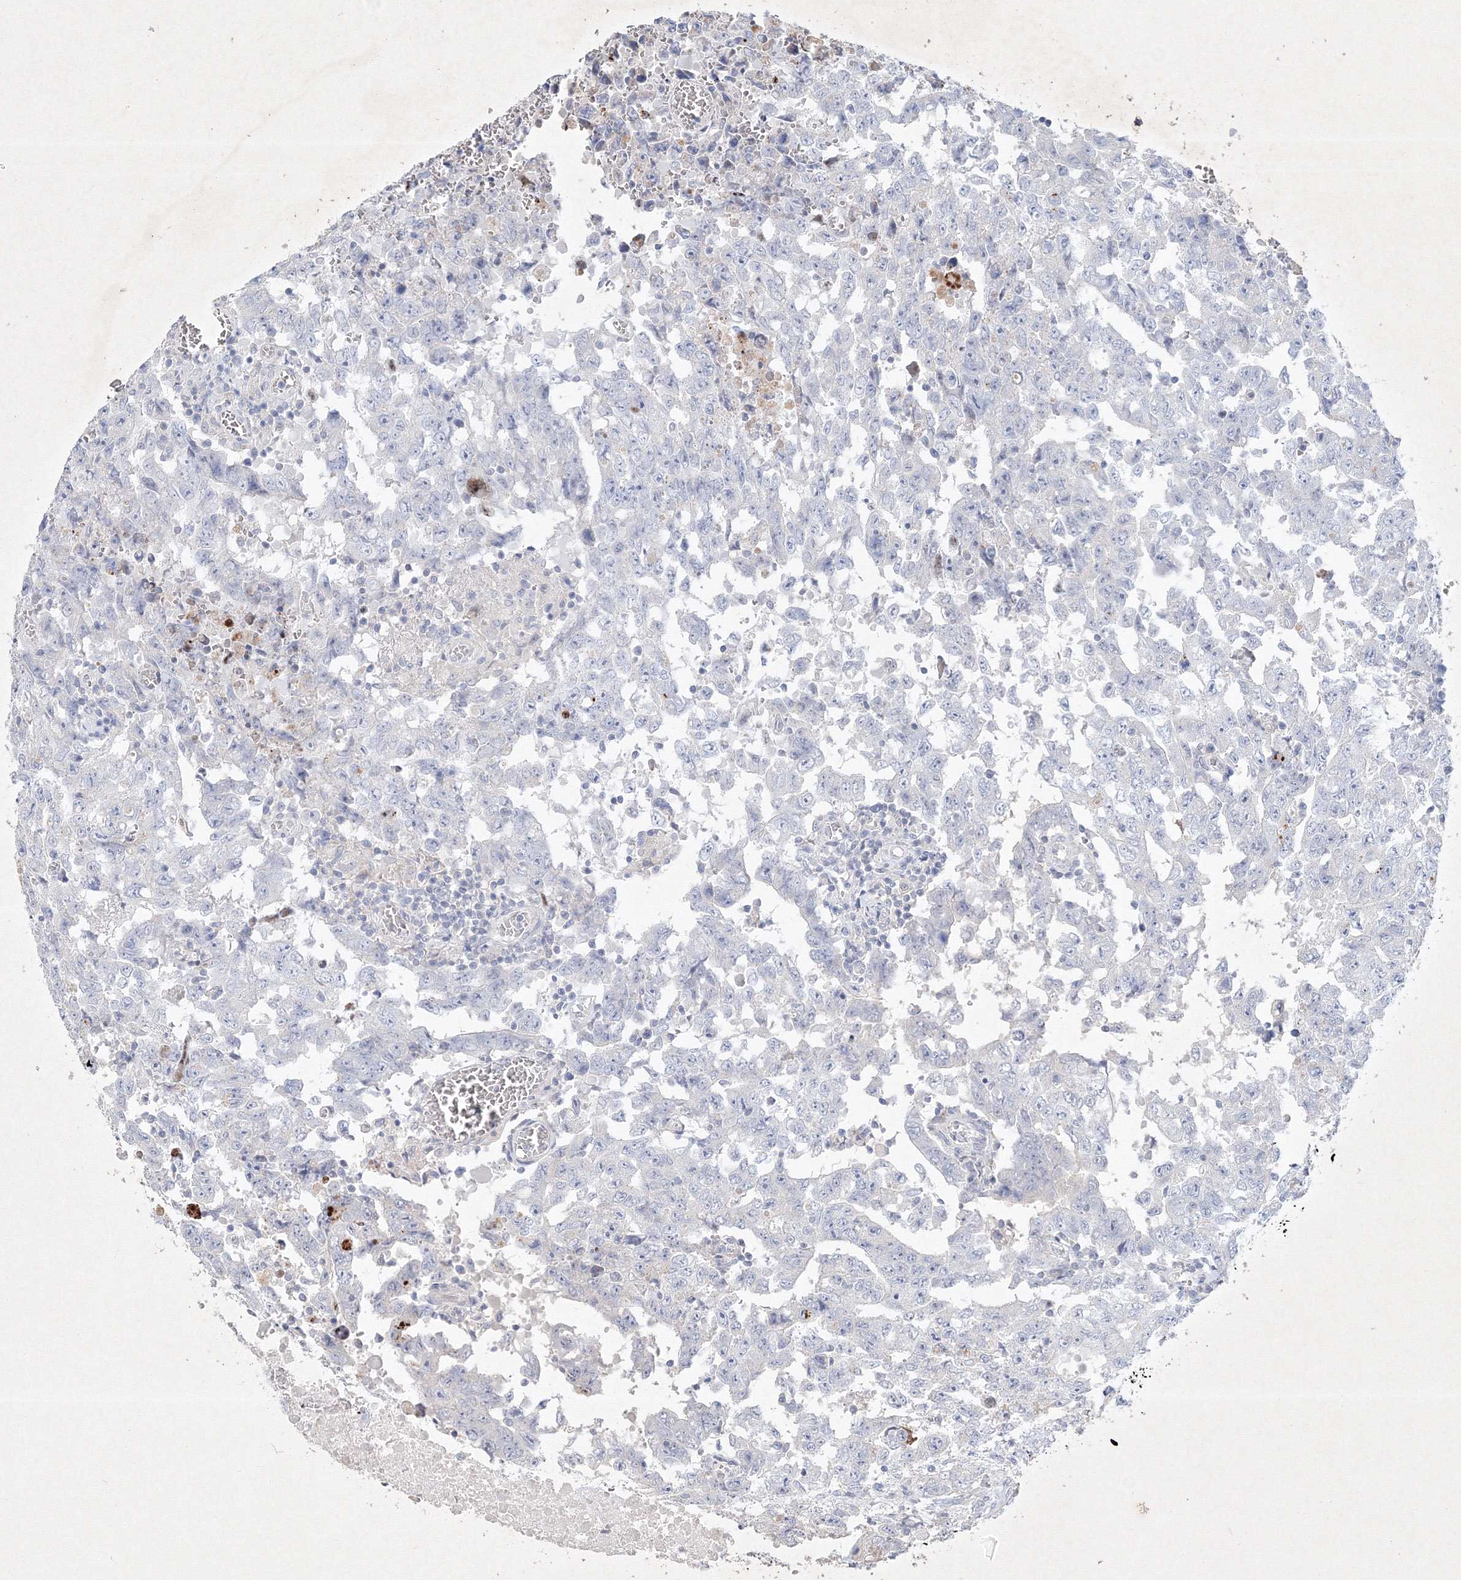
{"staining": {"intensity": "negative", "quantity": "none", "location": "none"}, "tissue": "testis cancer", "cell_type": "Tumor cells", "image_type": "cancer", "snomed": [{"axis": "morphology", "description": "Carcinoma, Embryonal, NOS"}, {"axis": "topography", "description": "Testis"}], "caption": "Immunohistochemical staining of human embryonal carcinoma (testis) demonstrates no significant expression in tumor cells.", "gene": "CXXC4", "patient": {"sex": "male", "age": 26}}